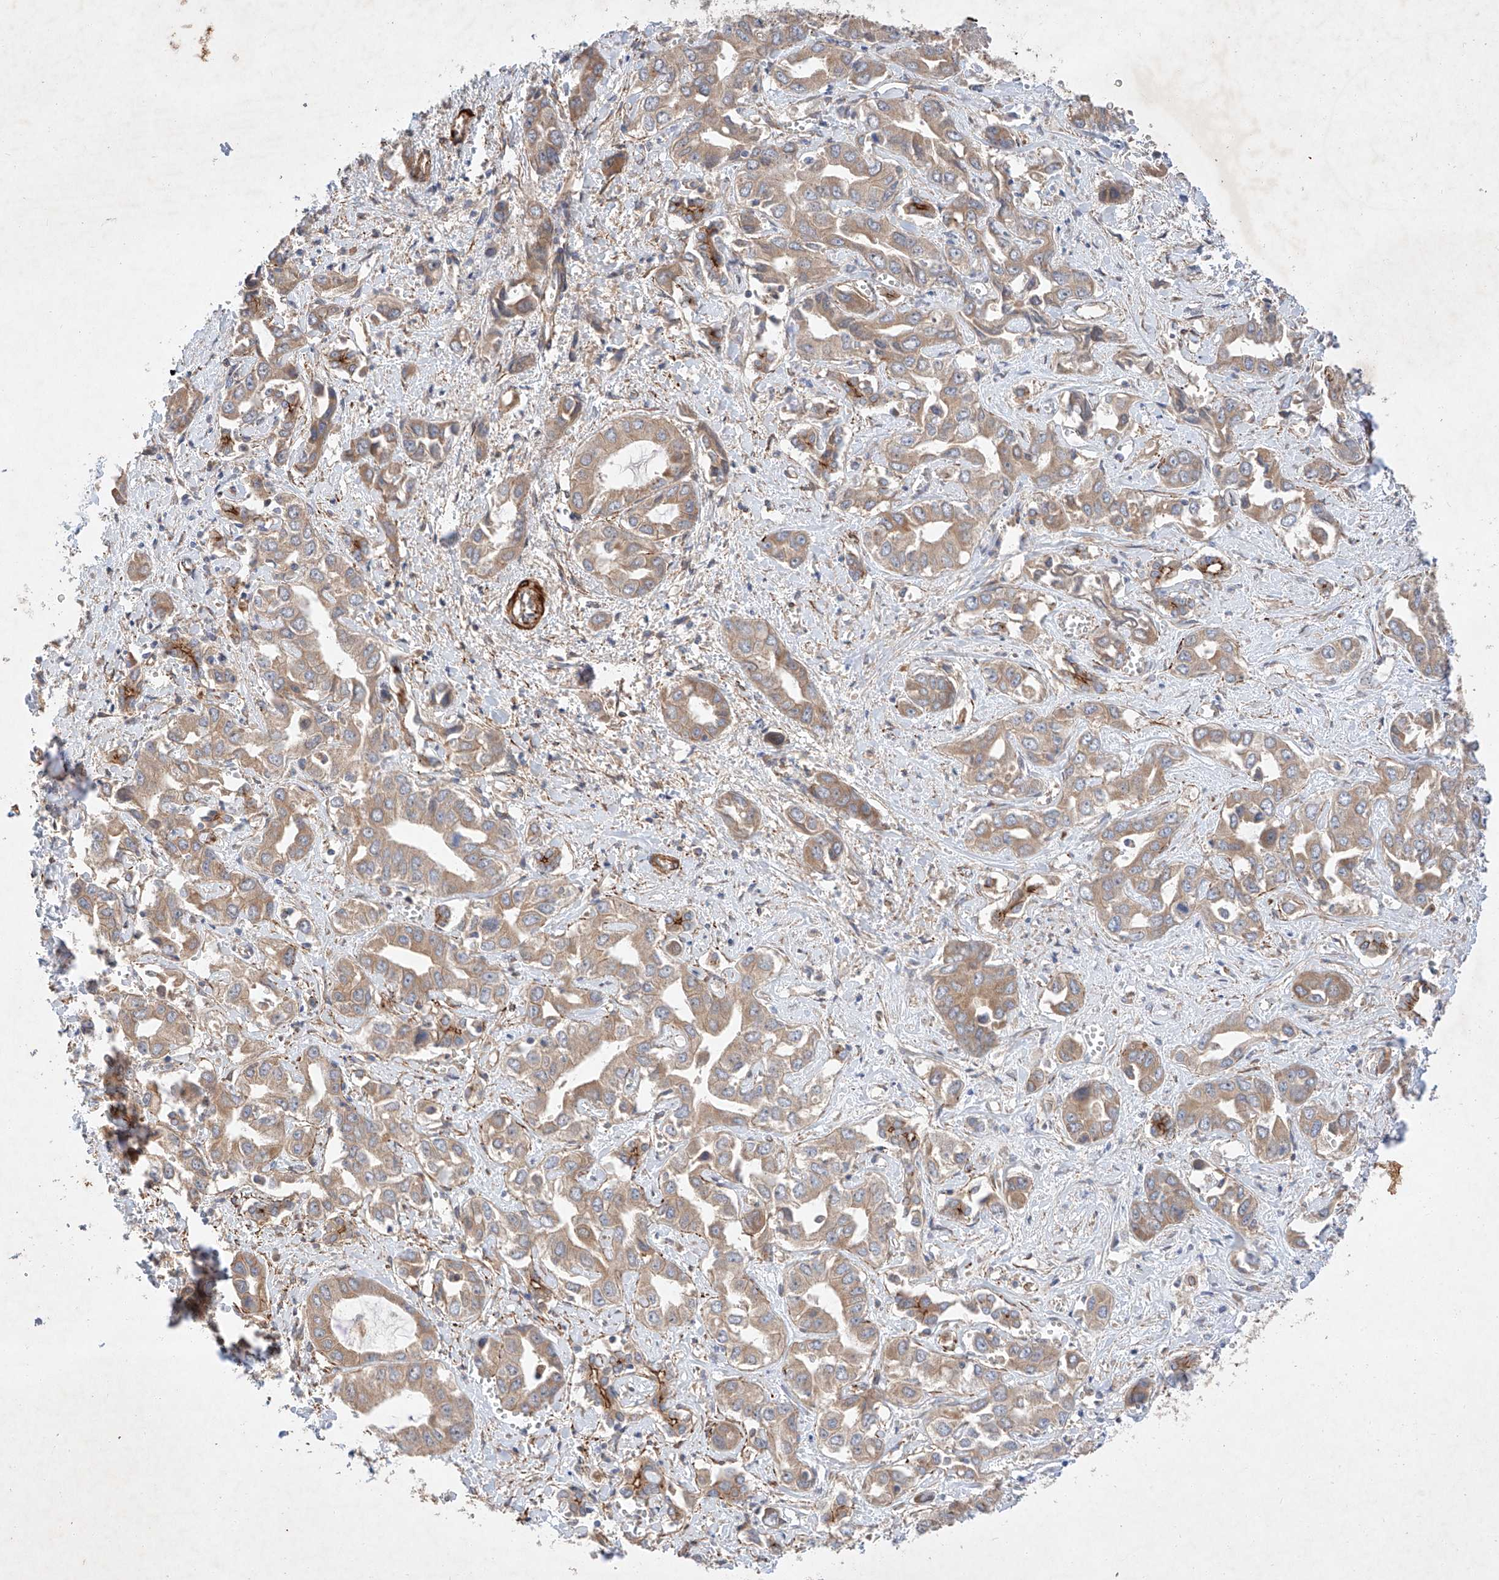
{"staining": {"intensity": "moderate", "quantity": ">75%", "location": "cytoplasmic/membranous"}, "tissue": "liver cancer", "cell_type": "Tumor cells", "image_type": "cancer", "snomed": [{"axis": "morphology", "description": "Cholangiocarcinoma"}, {"axis": "topography", "description": "Liver"}], "caption": "There is medium levels of moderate cytoplasmic/membranous positivity in tumor cells of cholangiocarcinoma (liver), as demonstrated by immunohistochemical staining (brown color).", "gene": "RAB23", "patient": {"sex": "female", "age": 52}}